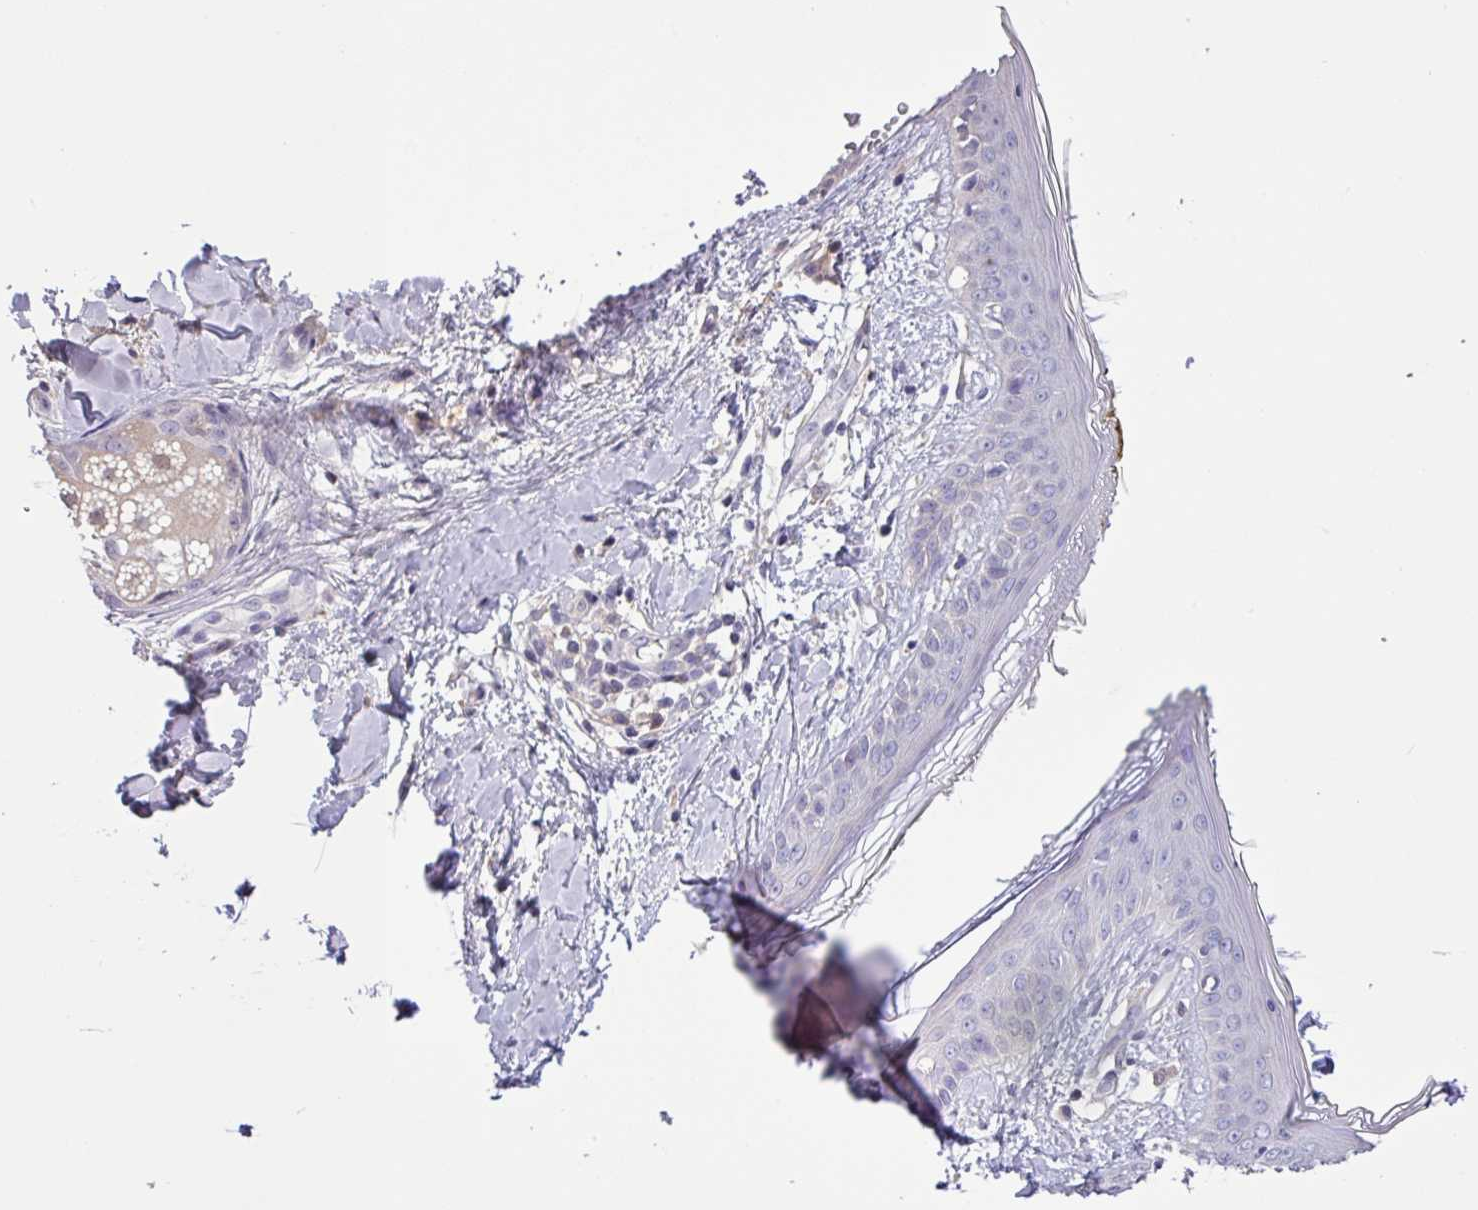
{"staining": {"intensity": "negative", "quantity": "none", "location": "none"}, "tissue": "skin", "cell_type": "Fibroblasts", "image_type": "normal", "snomed": [{"axis": "morphology", "description": "Normal tissue, NOS"}, {"axis": "topography", "description": "Skin"}], "caption": "DAB (3,3'-diaminobenzidine) immunohistochemical staining of benign skin exhibits no significant expression in fibroblasts.", "gene": "SFTPB", "patient": {"sex": "female", "age": 34}}